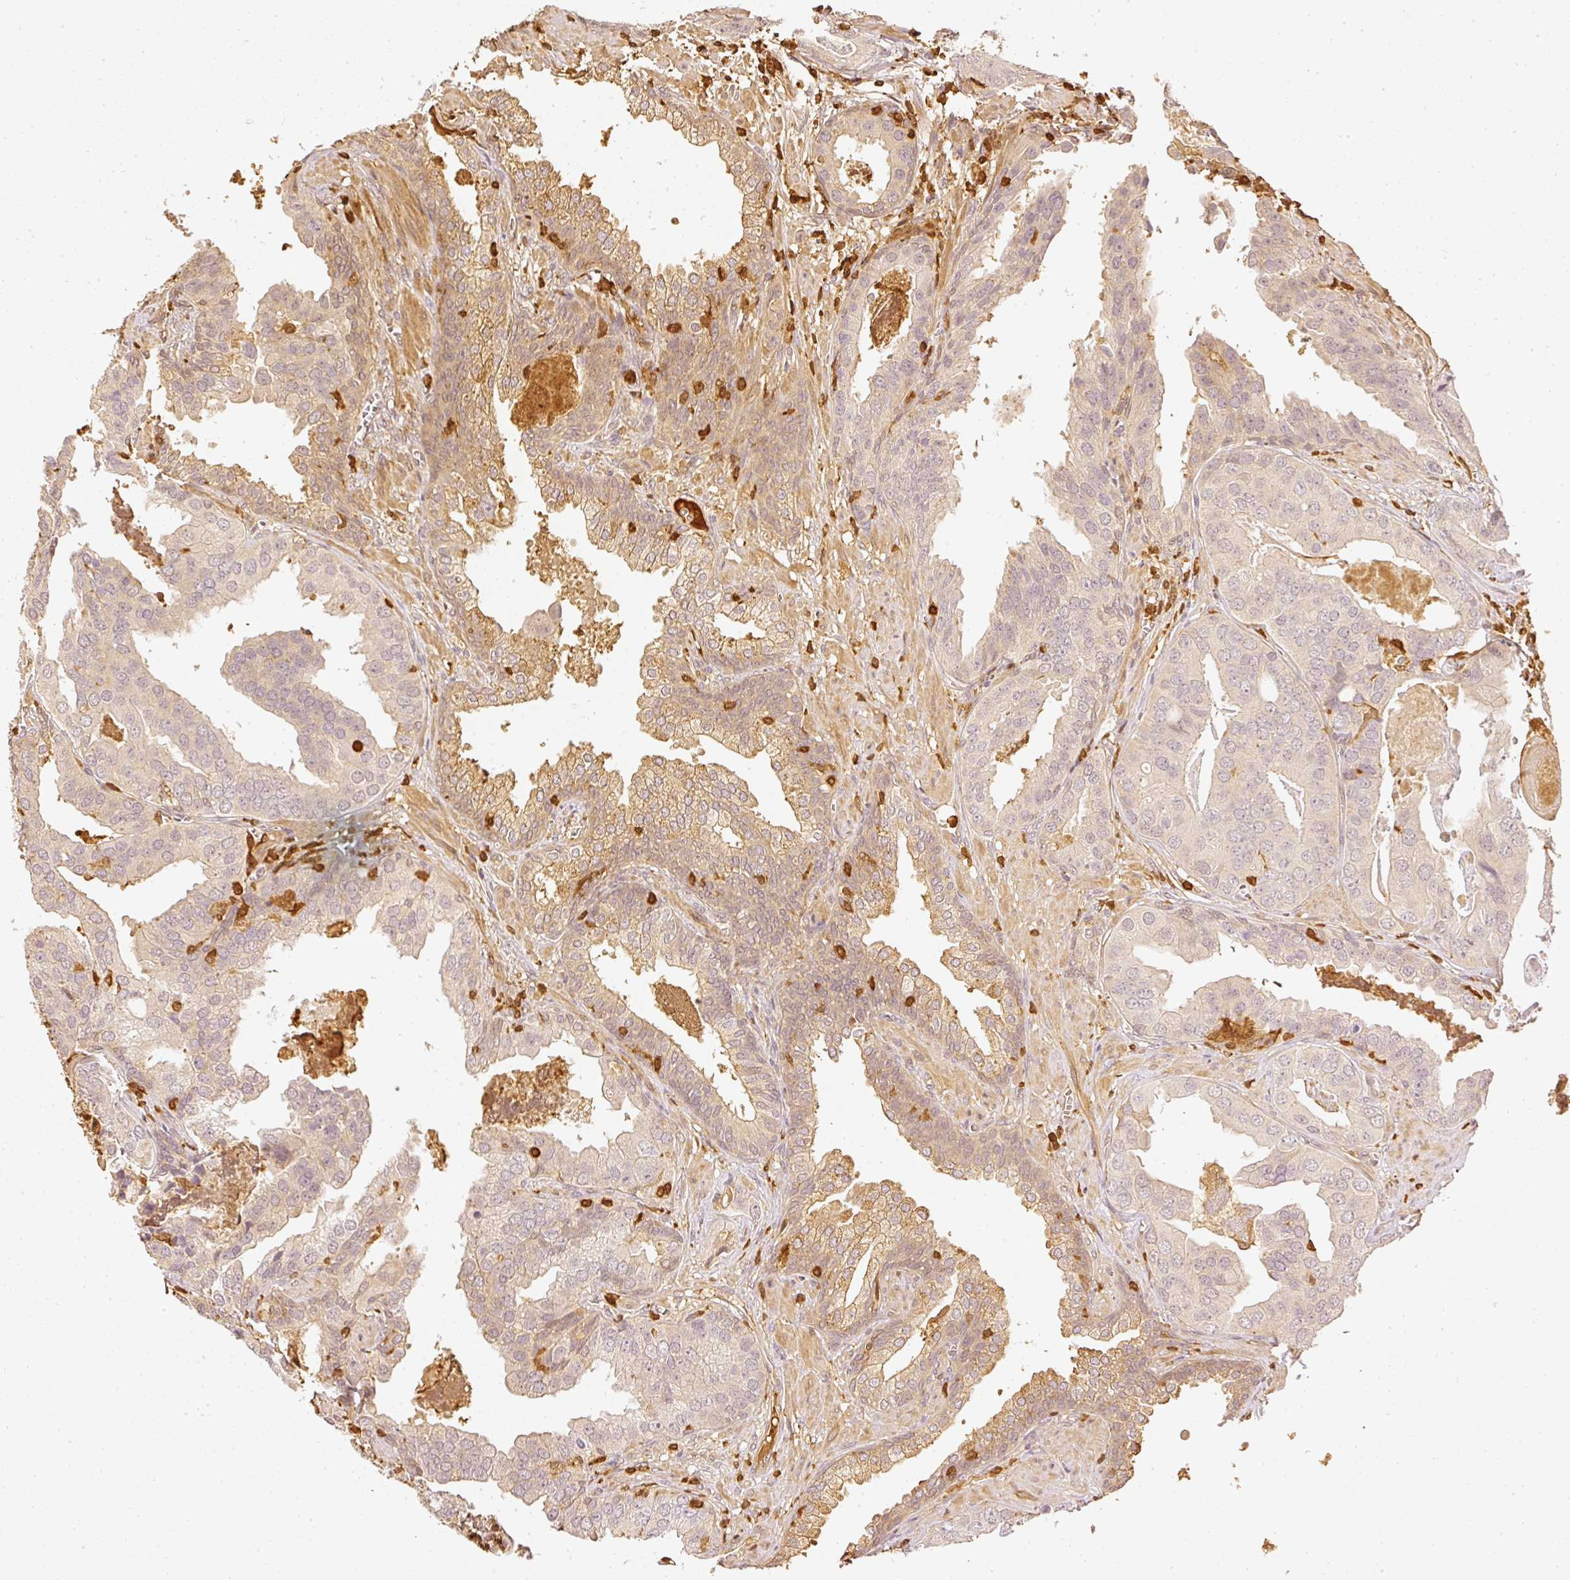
{"staining": {"intensity": "weak", "quantity": "<25%", "location": "cytoplasmic/membranous"}, "tissue": "prostate cancer", "cell_type": "Tumor cells", "image_type": "cancer", "snomed": [{"axis": "morphology", "description": "Adenocarcinoma, High grade"}, {"axis": "topography", "description": "Prostate"}], "caption": "This image is of prostate cancer (high-grade adenocarcinoma) stained with IHC to label a protein in brown with the nuclei are counter-stained blue. There is no expression in tumor cells.", "gene": "PFN1", "patient": {"sex": "male", "age": 71}}